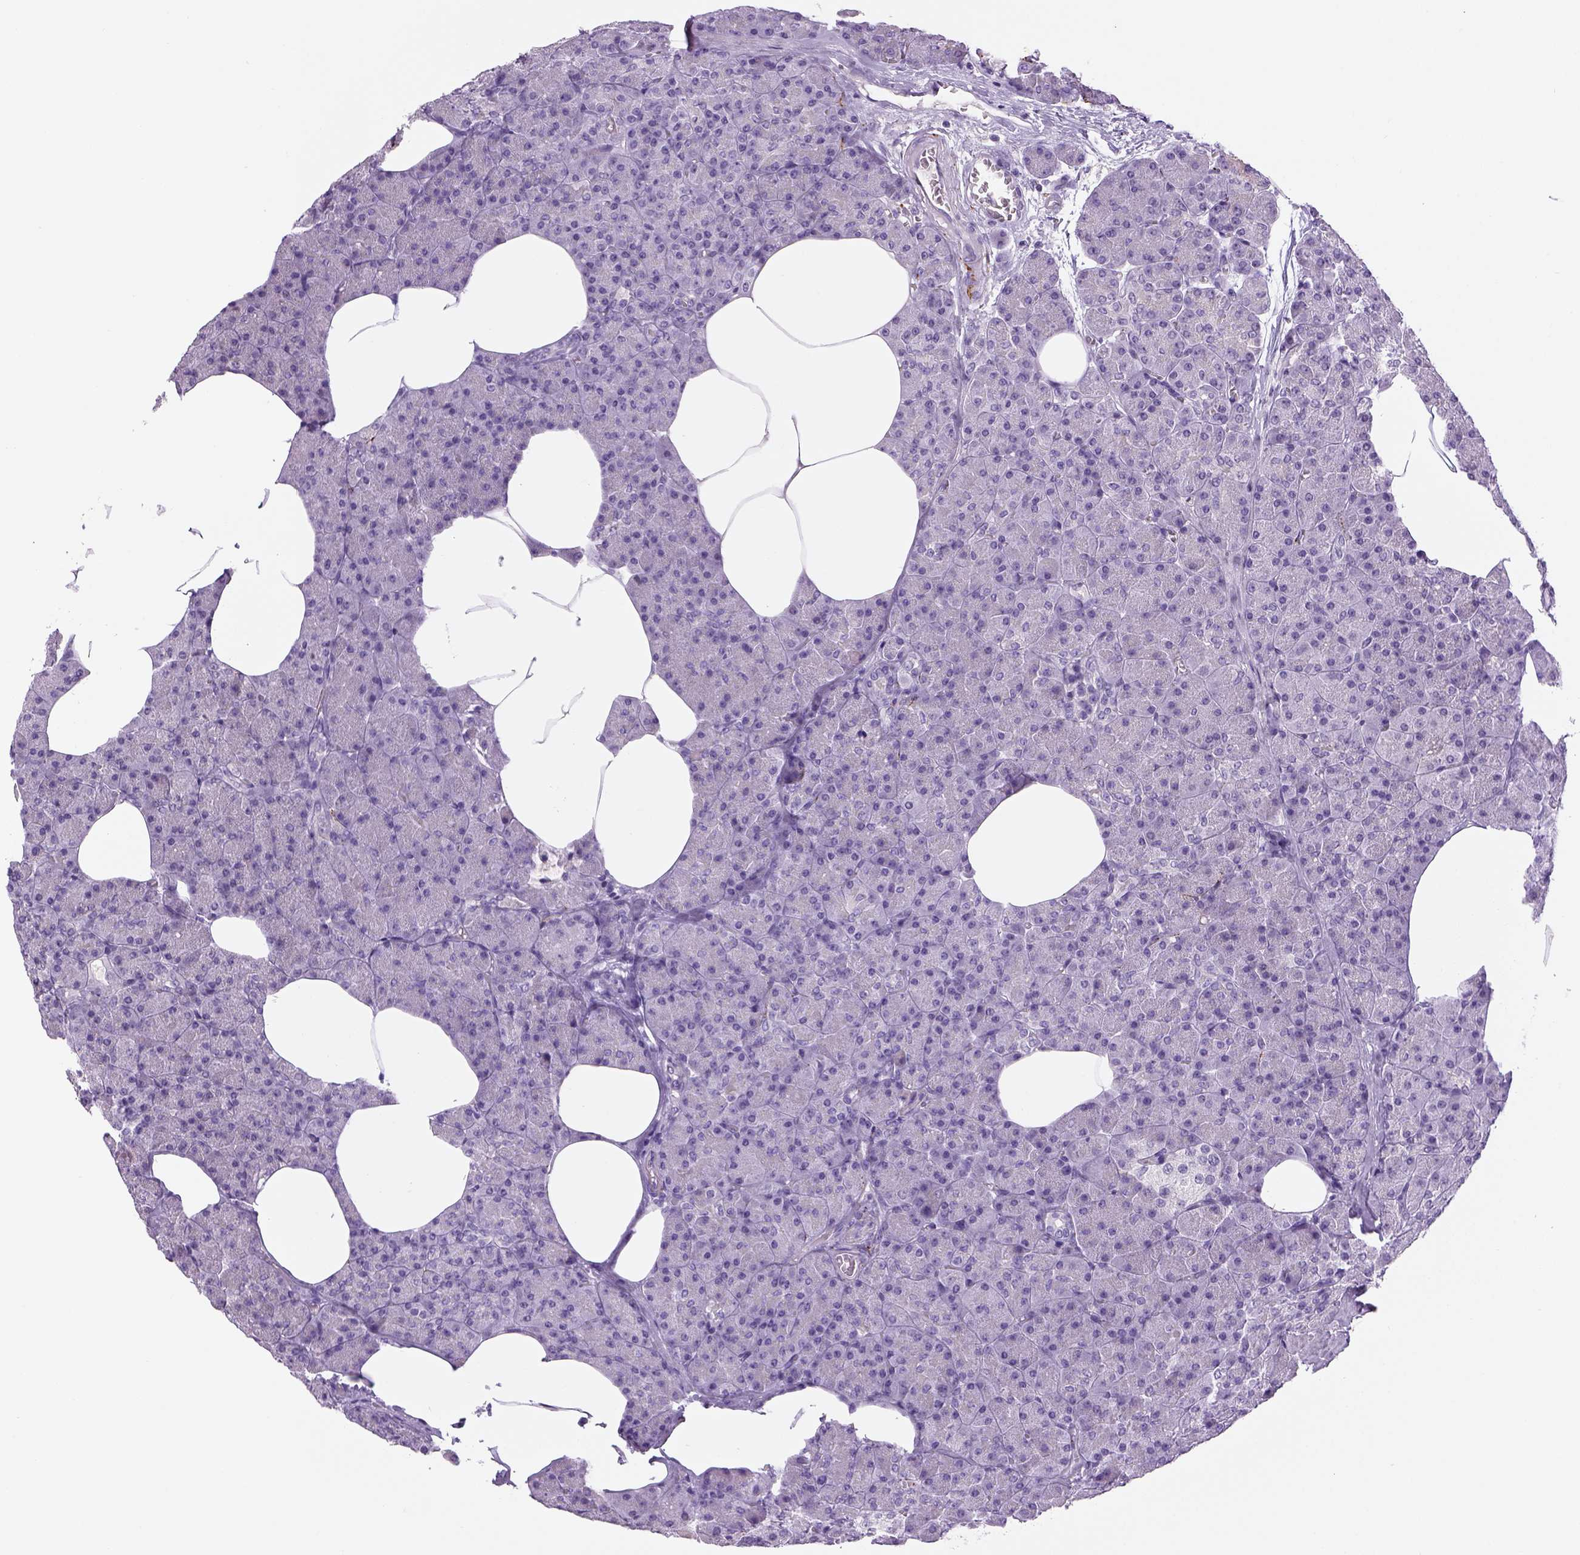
{"staining": {"intensity": "negative", "quantity": "none", "location": "none"}, "tissue": "pancreas", "cell_type": "Exocrine glandular cells", "image_type": "normal", "snomed": [{"axis": "morphology", "description": "Normal tissue, NOS"}, {"axis": "topography", "description": "Pancreas"}], "caption": "DAB (3,3'-diaminobenzidine) immunohistochemical staining of benign human pancreas exhibits no significant positivity in exocrine glandular cells.", "gene": "DBH", "patient": {"sex": "female", "age": 45}}